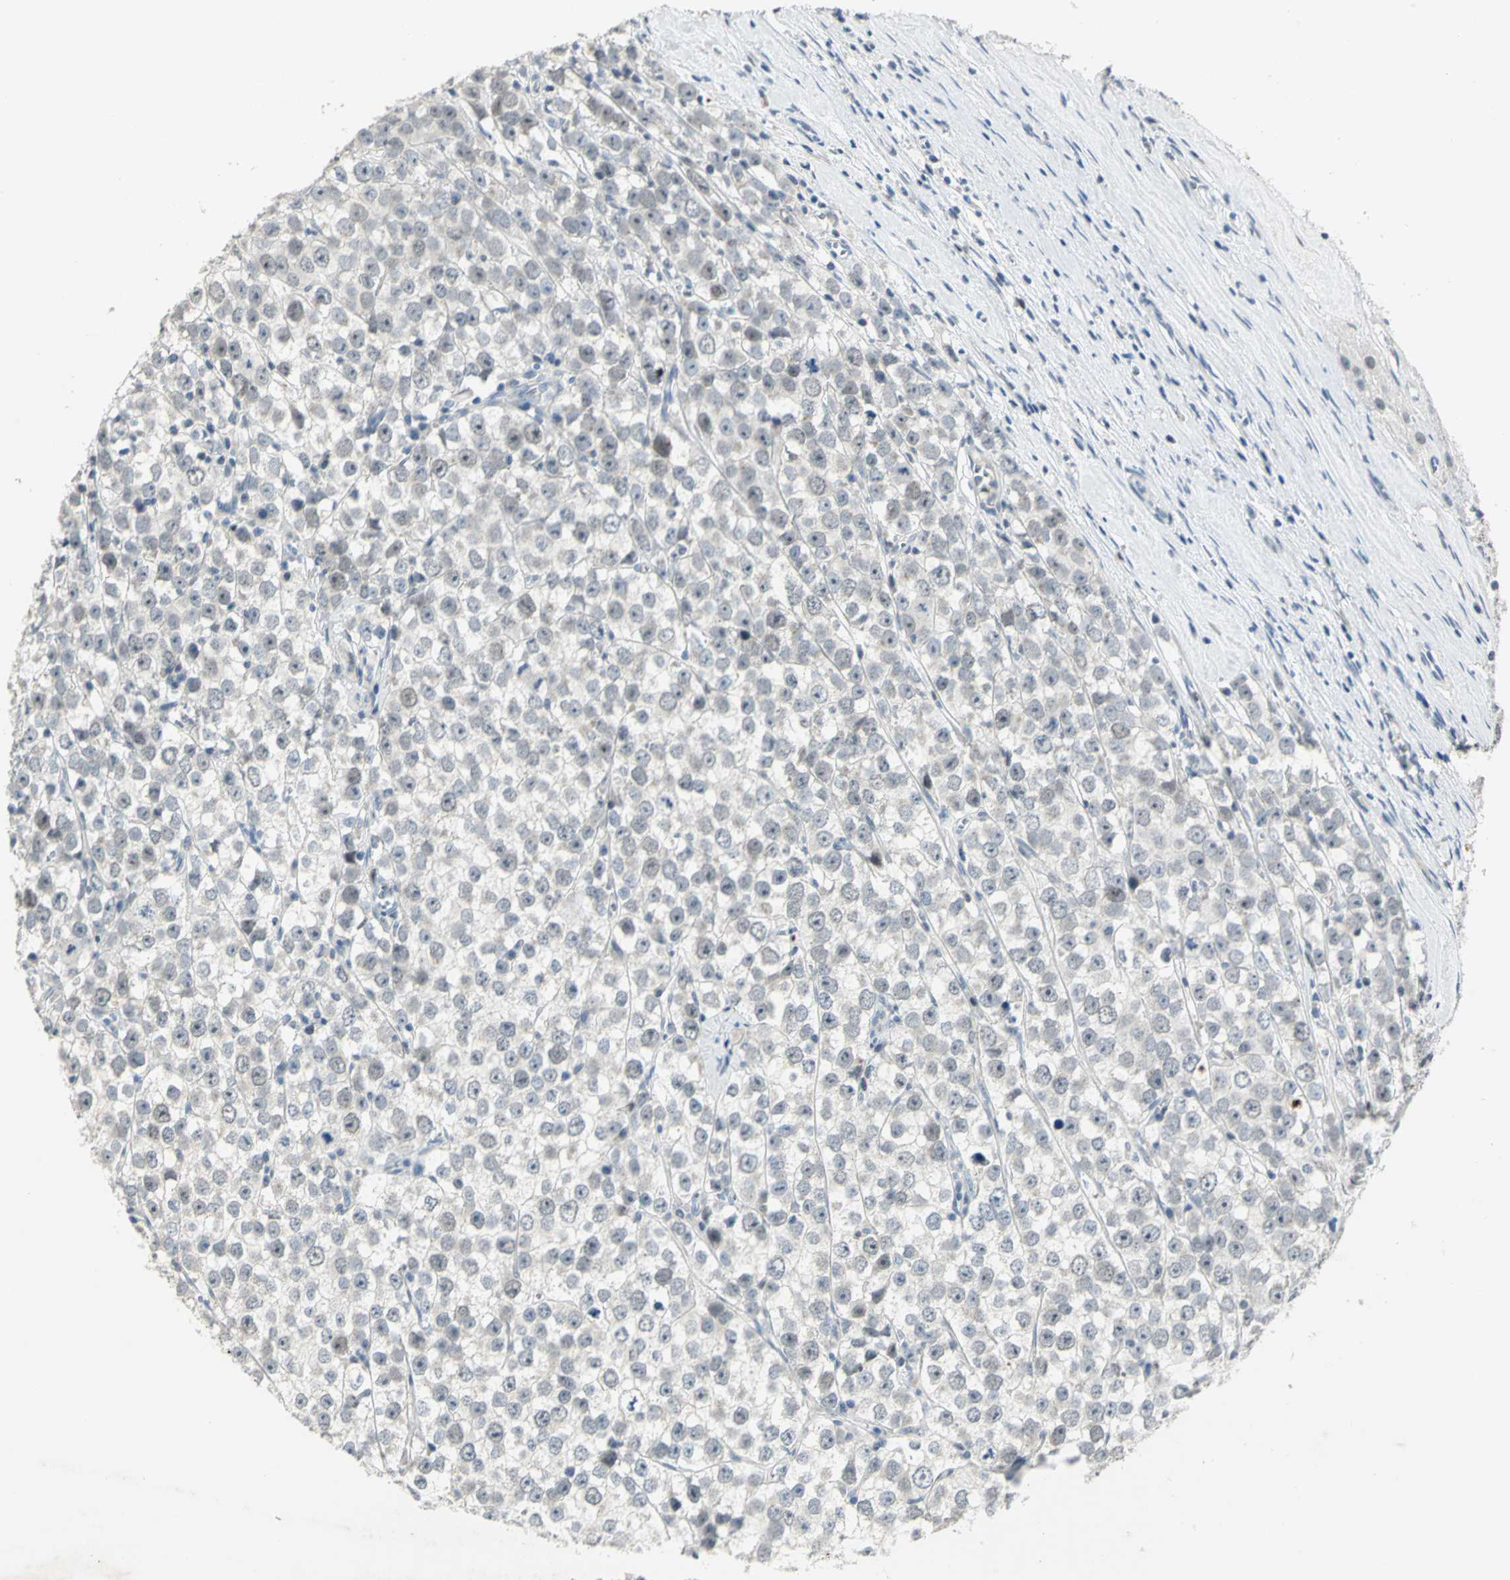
{"staining": {"intensity": "negative", "quantity": "none", "location": "none"}, "tissue": "testis cancer", "cell_type": "Tumor cells", "image_type": "cancer", "snomed": [{"axis": "morphology", "description": "Seminoma, NOS"}, {"axis": "morphology", "description": "Carcinoma, Embryonal, NOS"}, {"axis": "topography", "description": "Testis"}], "caption": "Immunohistochemical staining of human testis embryonal carcinoma shows no significant positivity in tumor cells. The staining is performed using DAB brown chromogen with nuclei counter-stained in using hematoxylin.", "gene": "BCL6", "patient": {"sex": "male", "age": 52}}